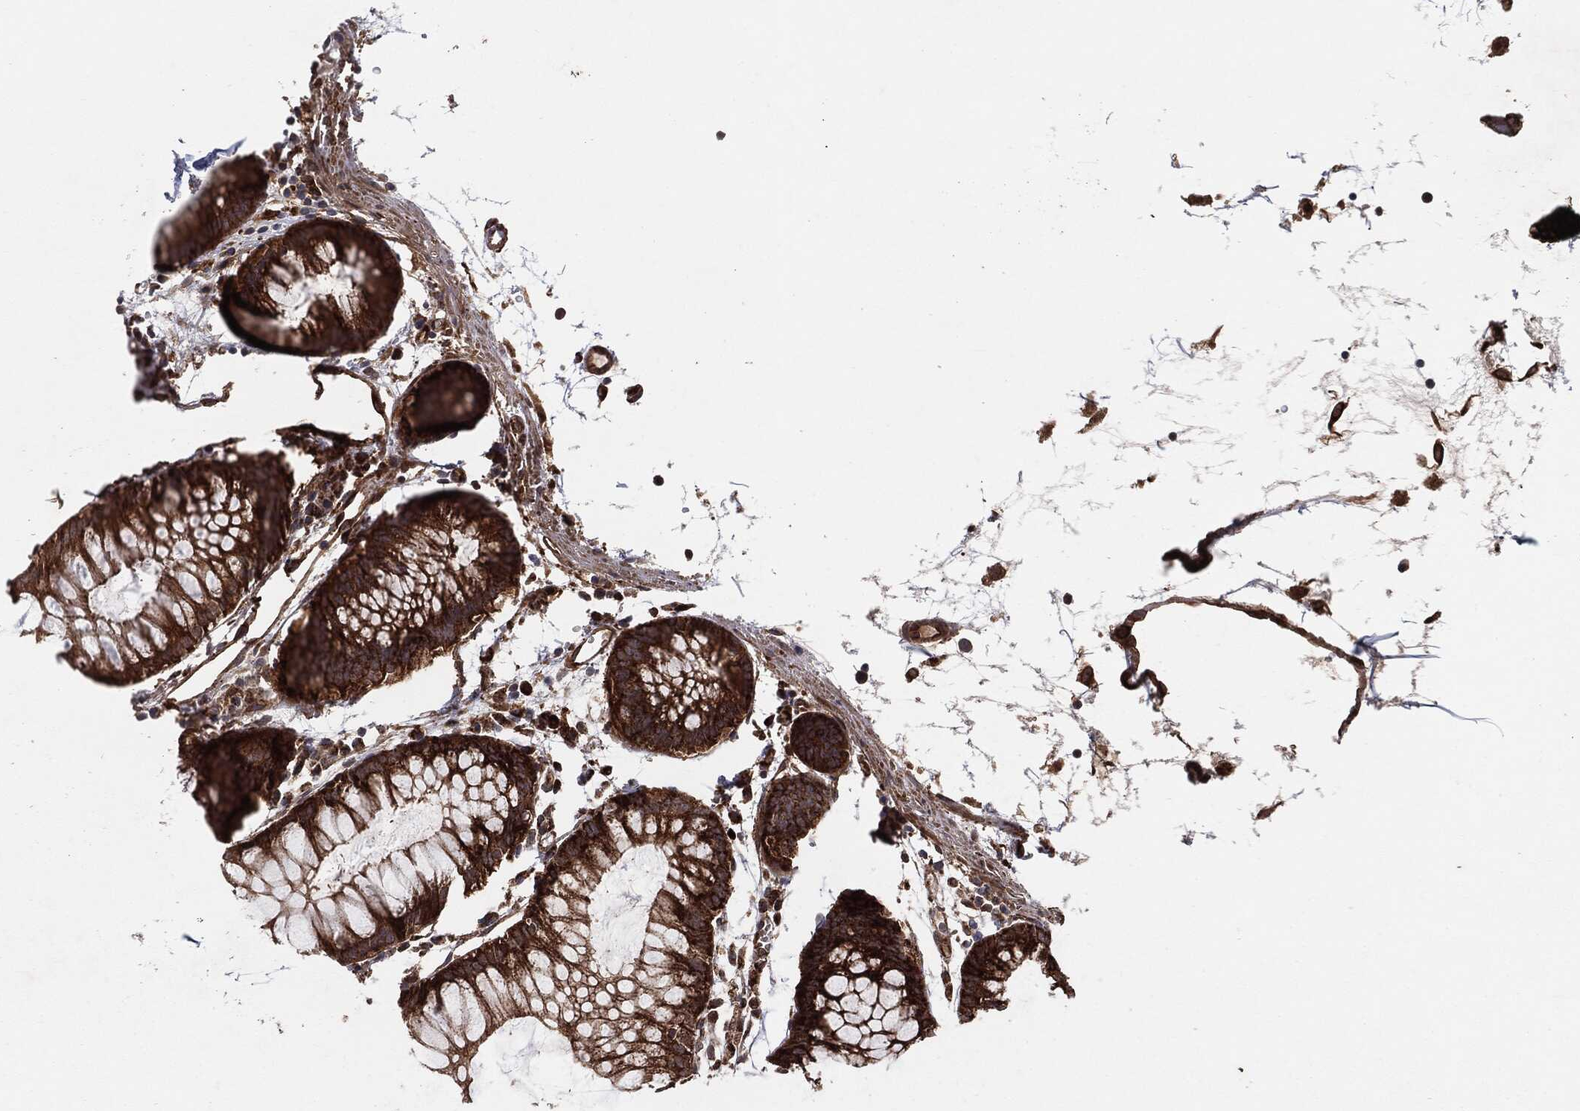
{"staining": {"intensity": "moderate", "quantity": ">75%", "location": "cytoplasmic/membranous"}, "tissue": "colon", "cell_type": "Endothelial cells", "image_type": "normal", "snomed": [{"axis": "morphology", "description": "Normal tissue, NOS"}, {"axis": "morphology", "description": "Adenocarcinoma, NOS"}, {"axis": "topography", "description": "Colon"}], "caption": "Colon stained with DAB (3,3'-diaminobenzidine) immunohistochemistry (IHC) demonstrates medium levels of moderate cytoplasmic/membranous positivity in about >75% of endothelial cells. (DAB IHC, brown staining for protein, blue staining for nuclei).", "gene": "BCAR1", "patient": {"sex": "male", "age": 65}}